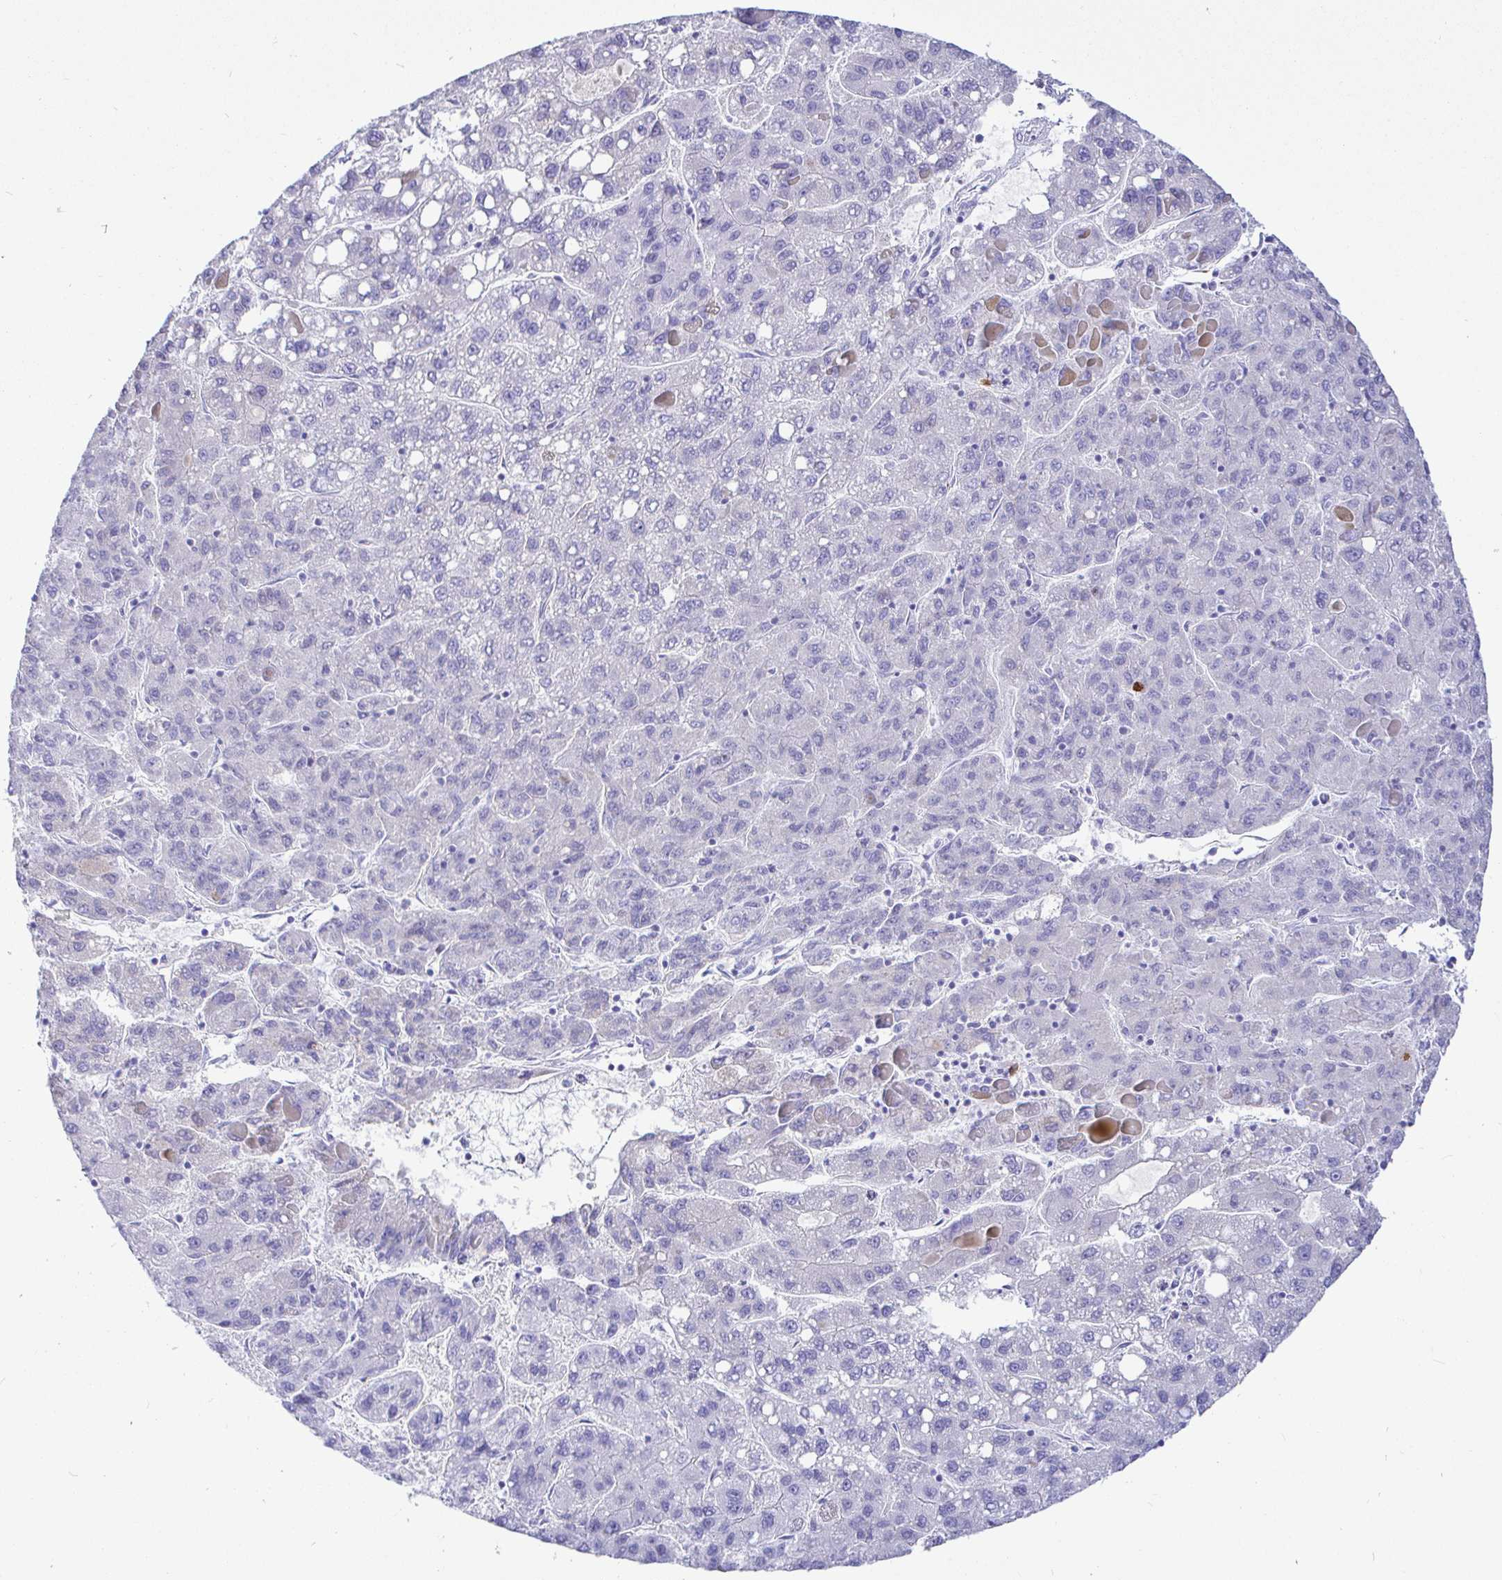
{"staining": {"intensity": "negative", "quantity": "none", "location": "none"}, "tissue": "liver cancer", "cell_type": "Tumor cells", "image_type": "cancer", "snomed": [{"axis": "morphology", "description": "Carcinoma, Hepatocellular, NOS"}, {"axis": "topography", "description": "Liver"}], "caption": "The photomicrograph exhibits no significant expression in tumor cells of hepatocellular carcinoma (liver).", "gene": "CCDC62", "patient": {"sex": "female", "age": 82}}